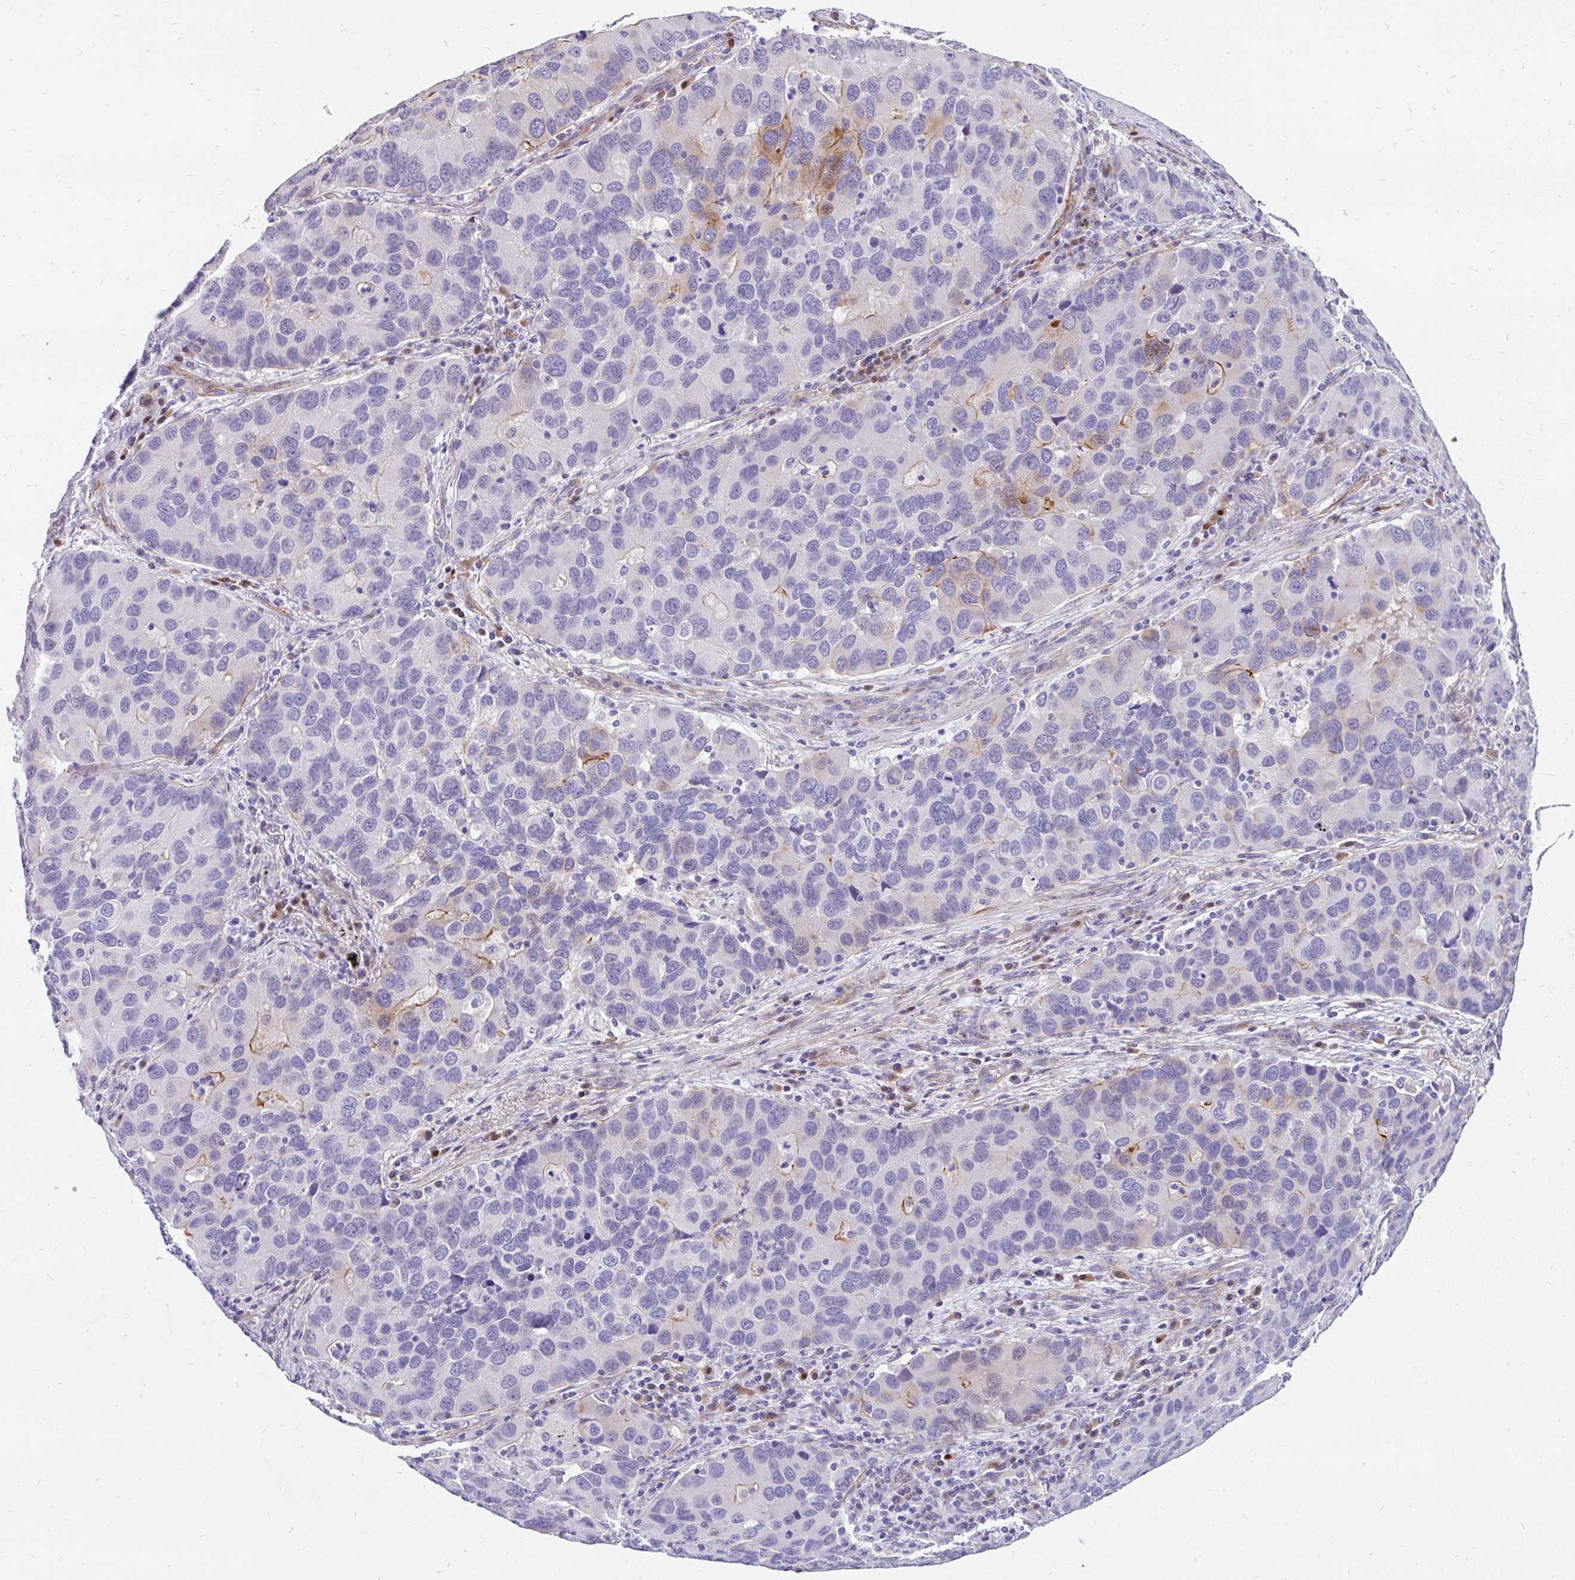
{"staining": {"intensity": "moderate", "quantity": "<25%", "location": "cytoplasmic/membranous"}, "tissue": "lung cancer", "cell_type": "Tumor cells", "image_type": "cancer", "snomed": [{"axis": "morphology", "description": "Aneuploidy"}, {"axis": "morphology", "description": "Adenocarcinoma, NOS"}, {"axis": "topography", "description": "Lymph node"}, {"axis": "topography", "description": "Lung"}], "caption": "Lung adenocarcinoma was stained to show a protein in brown. There is low levels of moderate cytoplasmic/membranous staining in about <25% of tumor cells. (DAB = brown stain, brightfield microscopy at high magnification).", "gene": "EML5", "patient": {"sex": "female", "age": 74}}